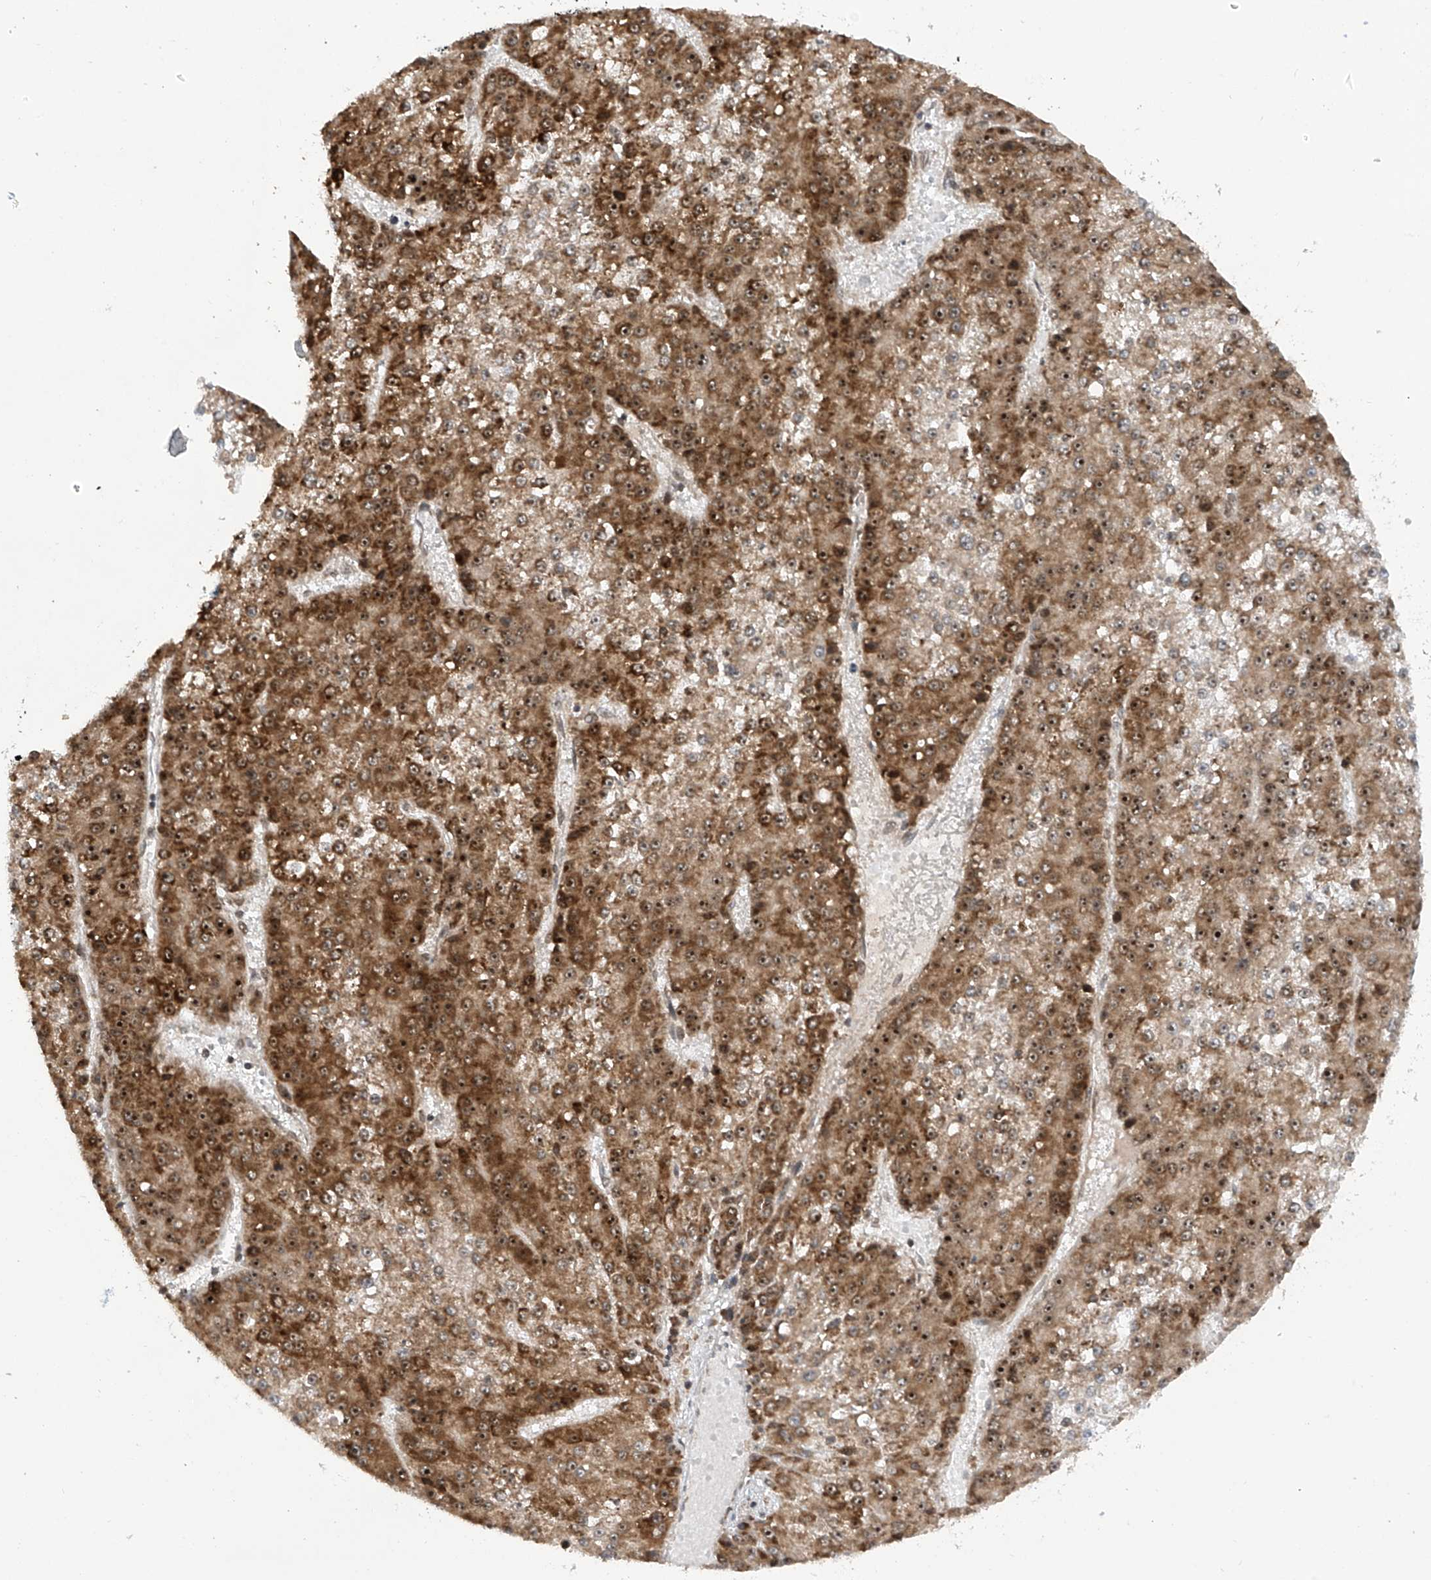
{"staining": {"intensity": "strong", "quantity": ">75%", "location": "cytoplasmic/membranous,nuclear"}, "tissue": "liver cancer", "cell_type": "Tumor cells", "image_type": "cancer", "snomed": [{"axis": "morphology", "description": "Carcinoma, Hepatocellular, NOS"}, {"axis": "topography", "description": "Liver"}], "caption": "Immunohistochemistry (DAB) staining of liver cancer (hepatocellular carcinoma) displays strong cytoplasmic/membranous and nuclear protein staining in approximately >75% of tumor cells. (Stains: DAB (3,3'-diaminobenzidine) in brown, nuclei in blue, Microscopy: brightfield microscopy at high magnification).", "gene": "C1orf131", "patient": {"sex": "female", "age": 73}}